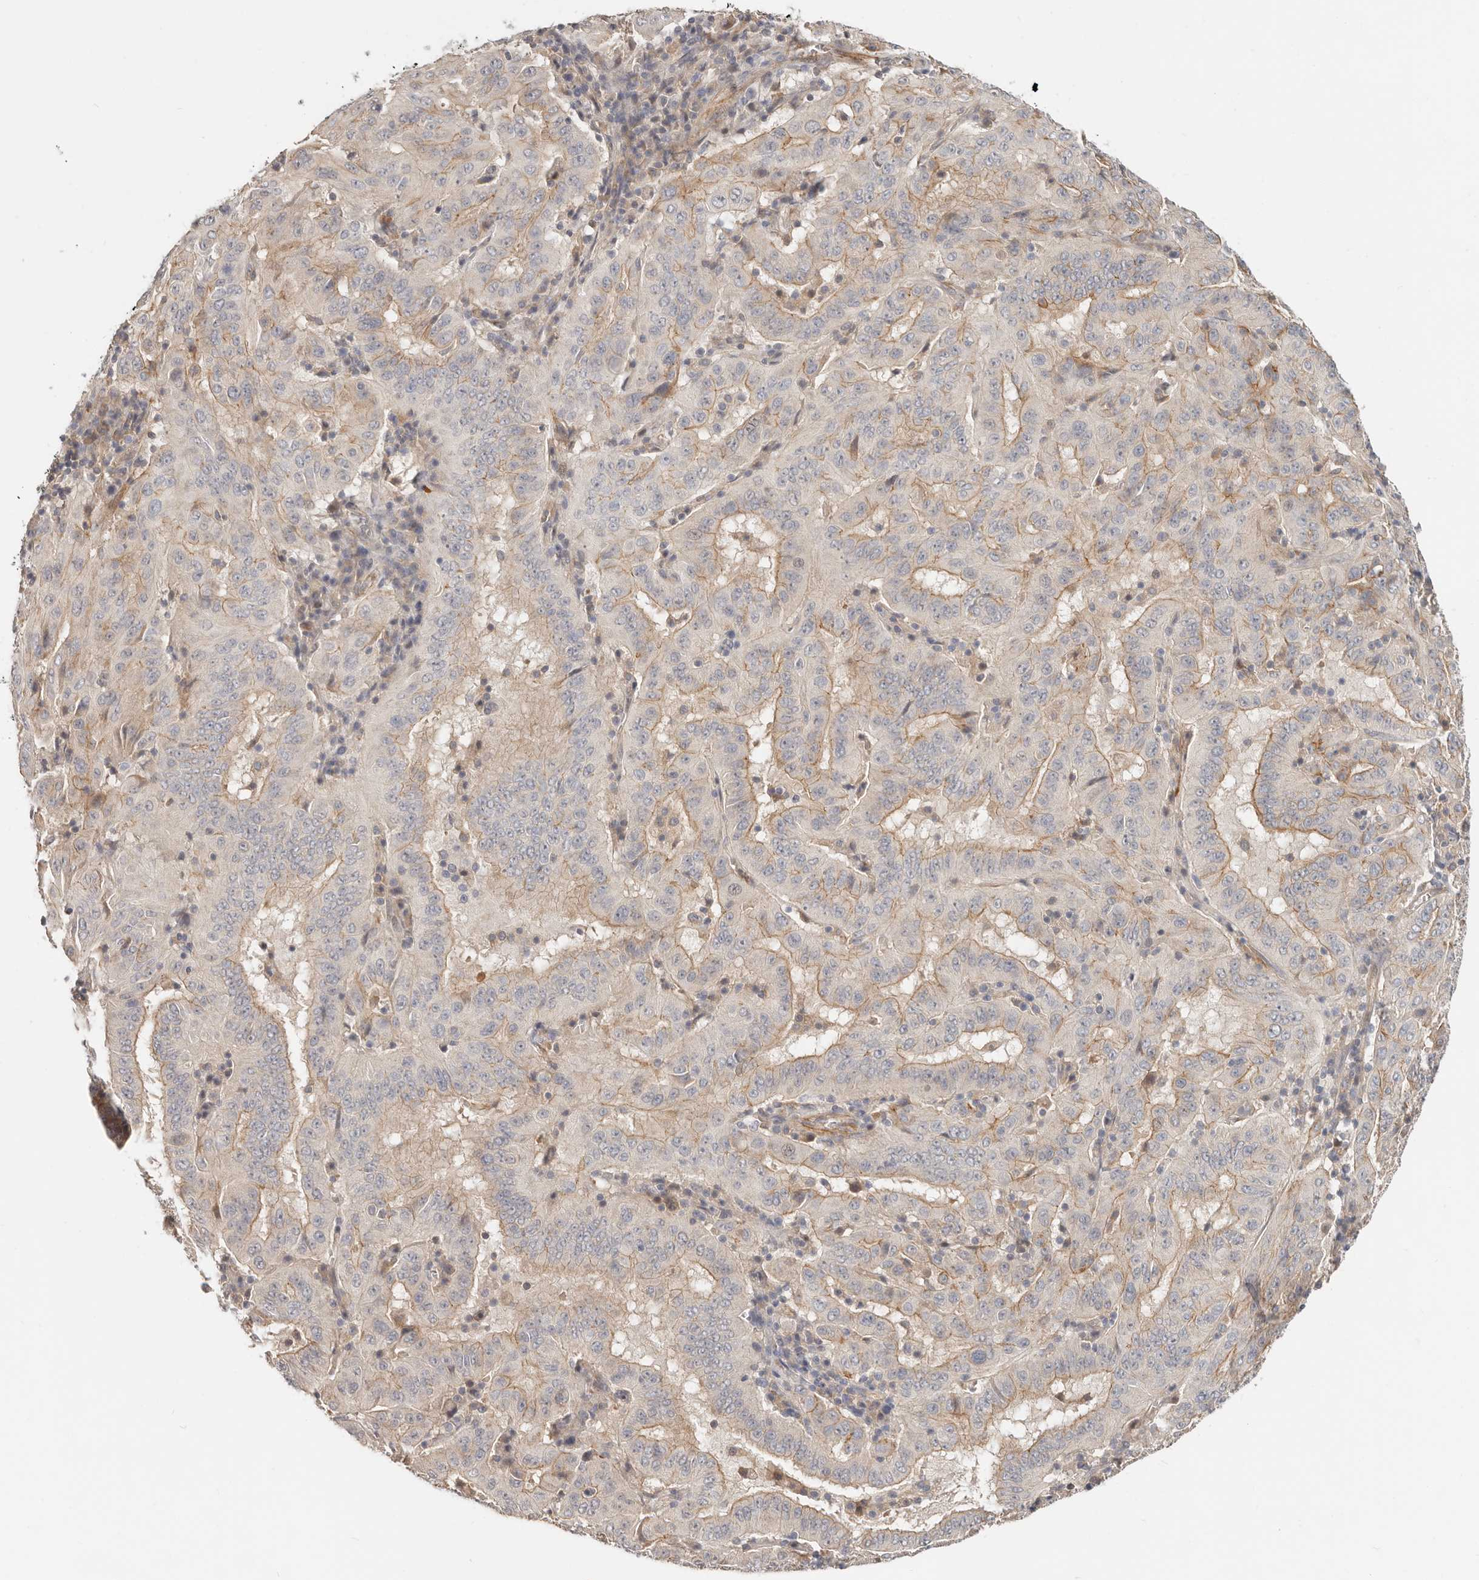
{"staining": {"intensity": "weak", "quantity": "25%-75%", "location": "cytoplasmic/membranous"}, "tissue": "pancreatic cancer", "cell_type": "Tumor cells", "image_type": "cancer", "snomed": [{"axis": "morphology", "description": "Adenocarcinoma, NOS"}, {"axis": "topography", "description": "Pancreas"}], "caption": "Protein analysis of pancreatic cancer (adenocarcinoma) tissue demonstrates weak cytoplasmic/membranous staining in about 25%-75% of tumor cells. (Stains: DAB (3,3'-diaminobenzidine) in brown, nuclei in blue, Microscopy: brightfield microscopy at high magnification).", "gene": "ZRANB1", "patient": {"sex": "male", "age": 63}}